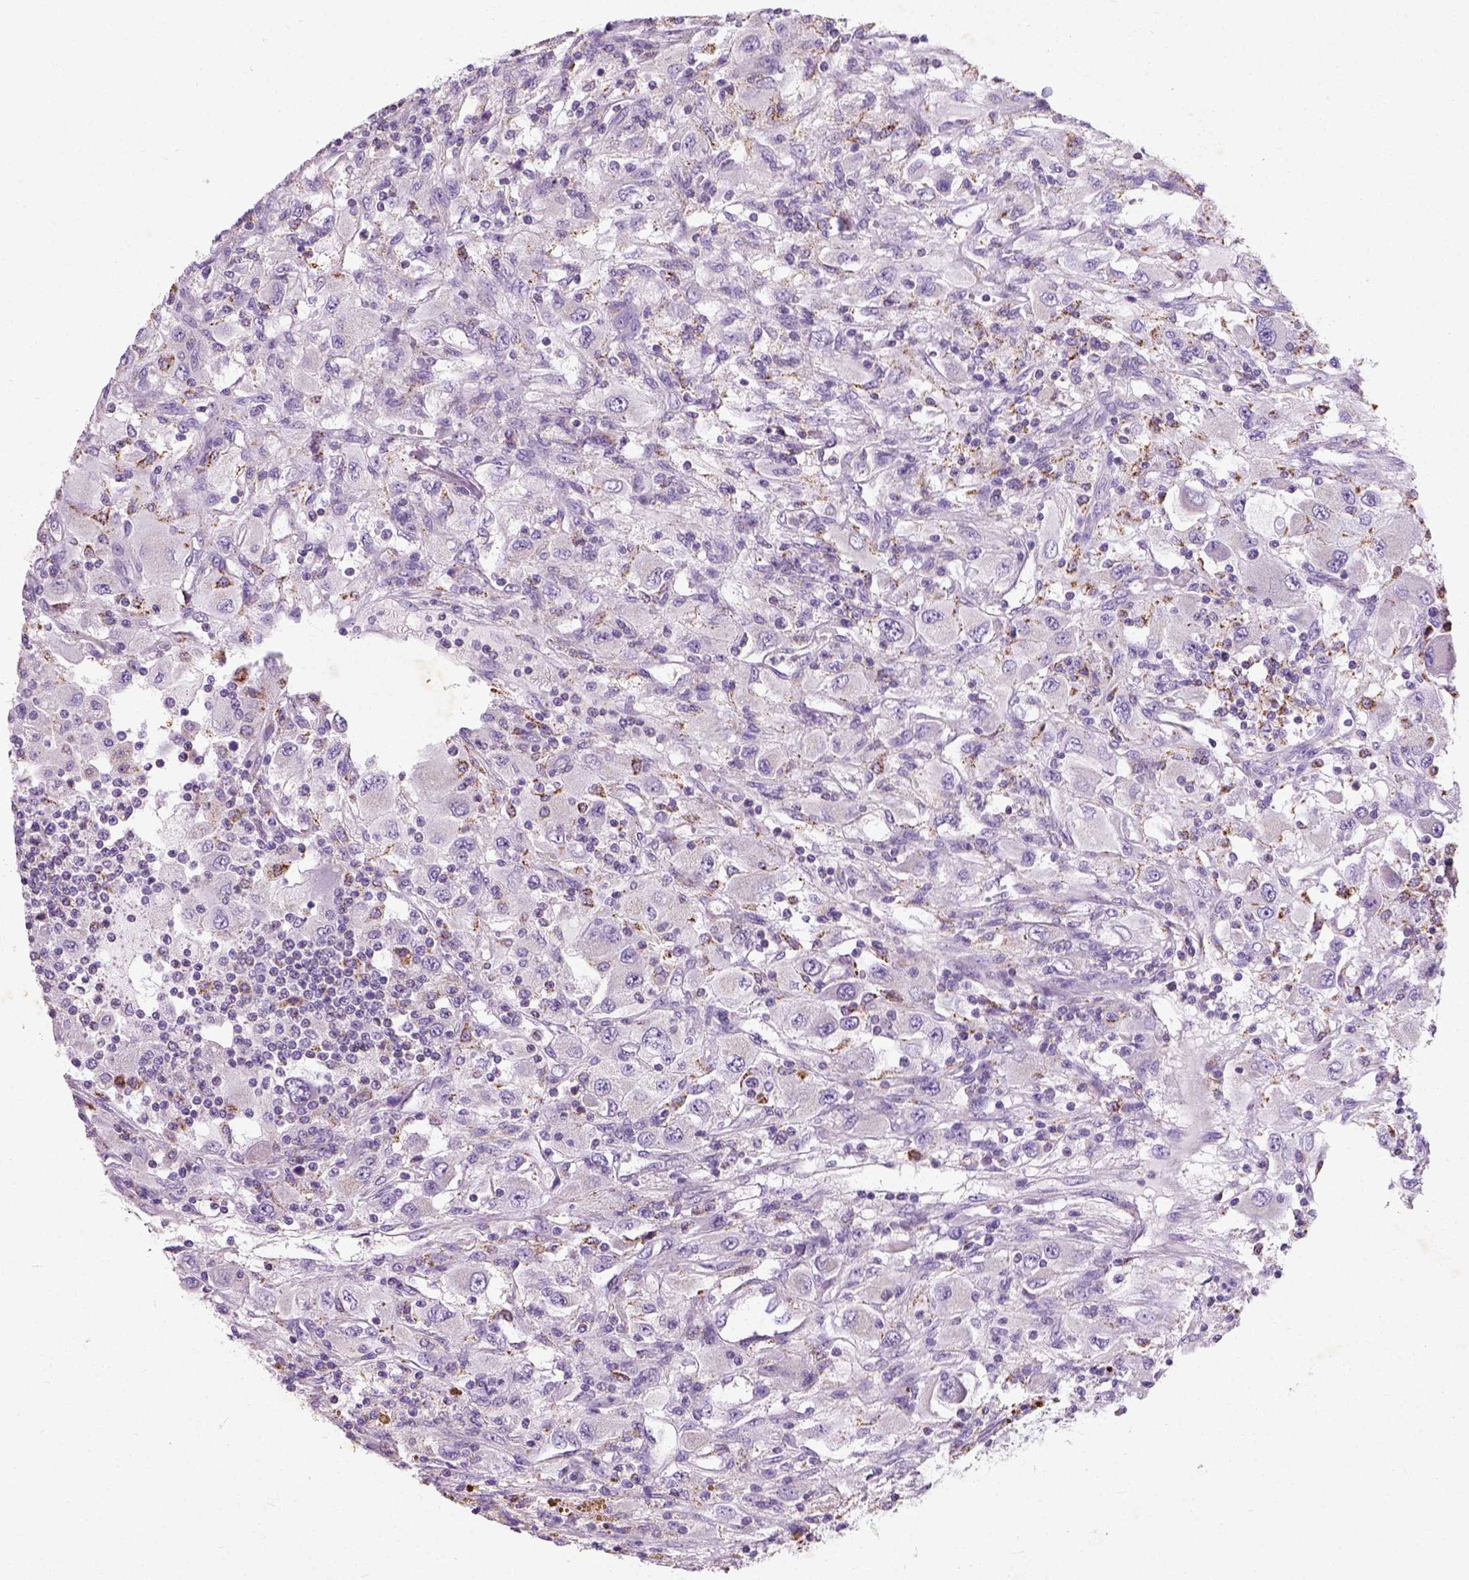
{"staining": {"intensity": "negative", "quantity": "none", "location": "none"}, "tissue": "renal cancer", "cell_type": "Tumor cells", "image_type": "cancer", "snomed": [{"axis": "morphology", "description": "Adenocarcinoma, NOS"}, {"axis": "topography", "description": "Kidney"}], "caption": "Histopathology image shows no significant protein positivity in tumor cells of renal cancer.", "gene": "CHODL", "patient": {"sex": "female", "age": 67}}